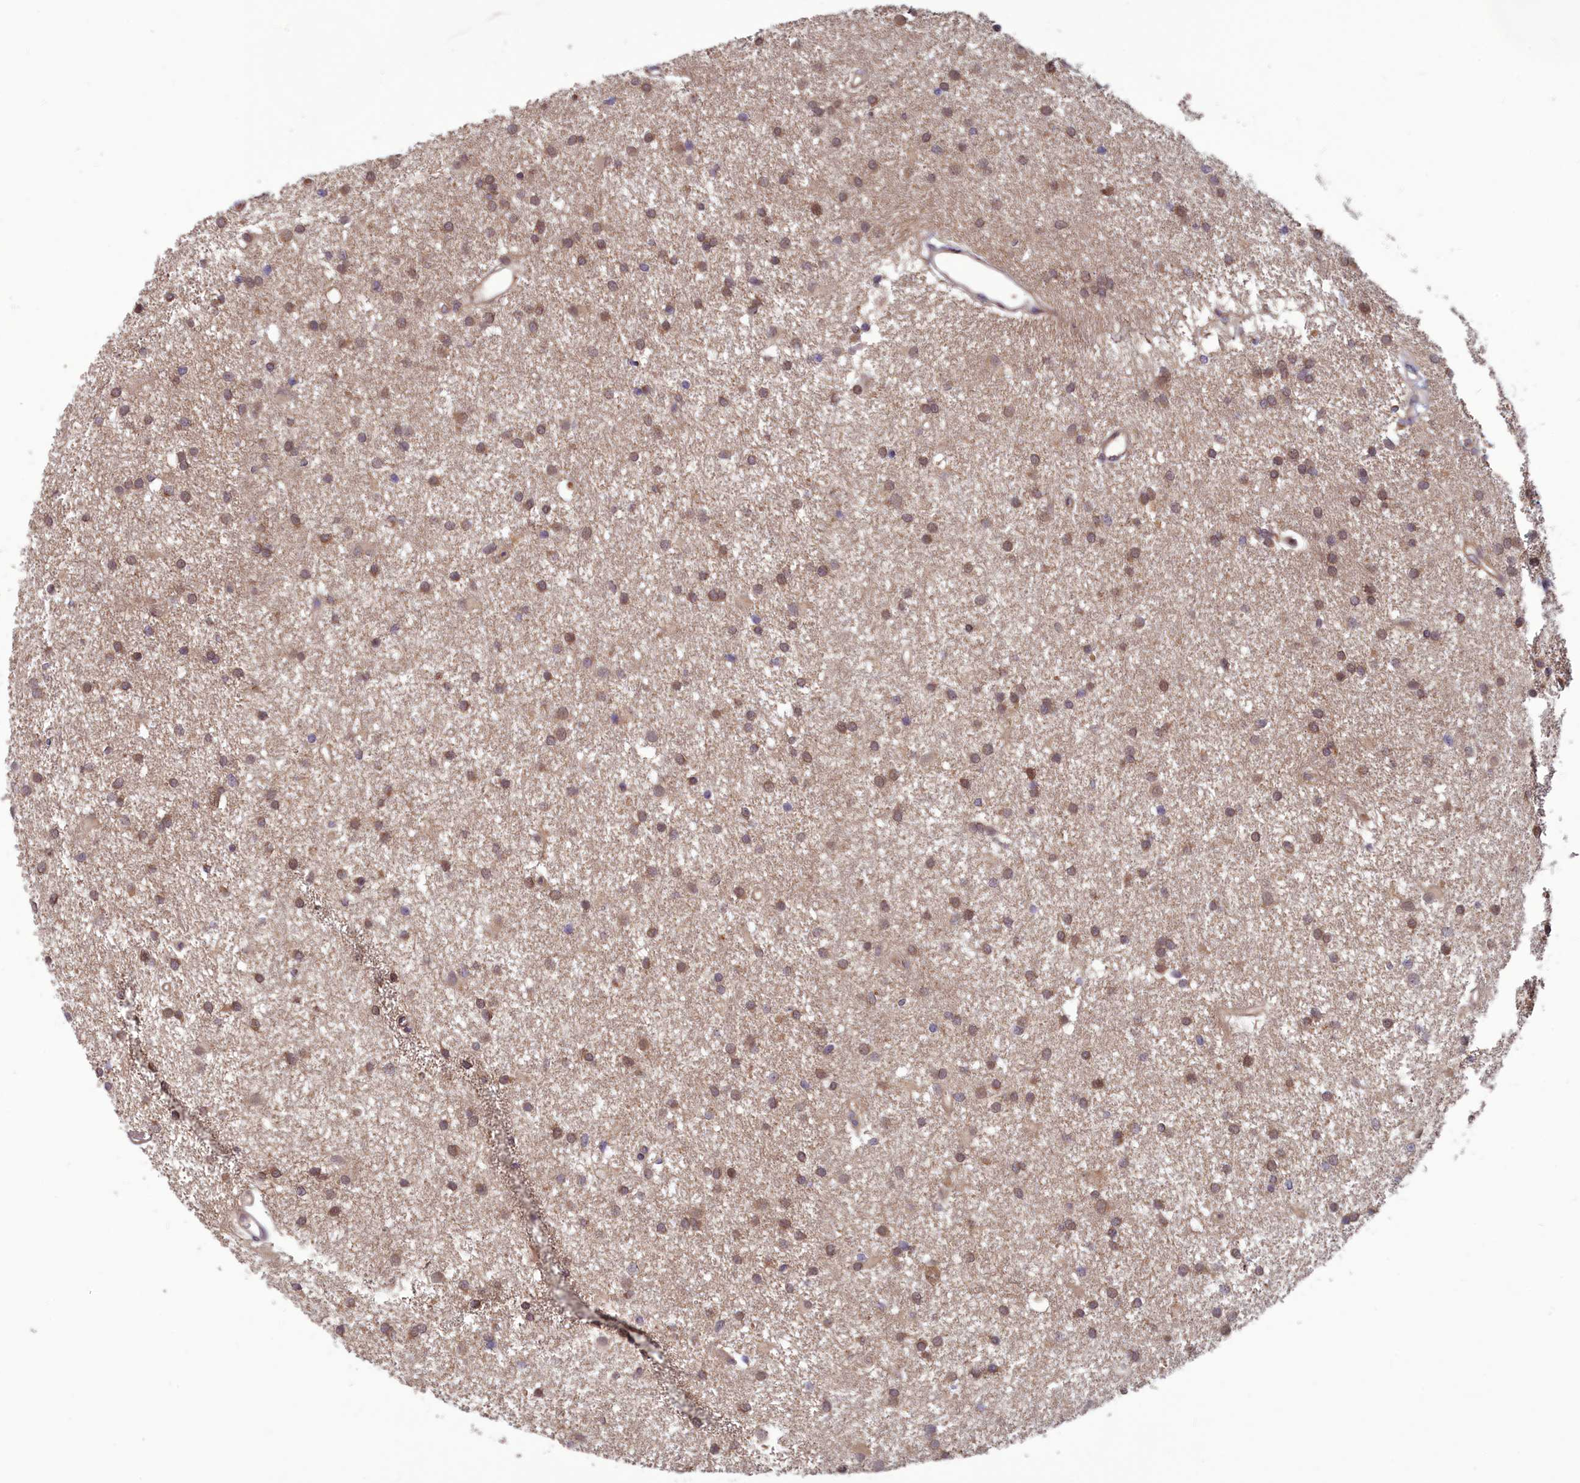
{"staining": {"intensity": "moderate", "quantity": "25%-75%", "location": "cytoplasmic/membranous,nuclear"}, "tissue": "glioma", "cell_type": "Tumor cells", "image_type": "cancer", "snomed": [{"axis": "morphology", "description": "Glioma, malignant, High grade"}, {"axis": "topography", "description": "Brain"}], "caption": "Moderate cytoplasmic/membranous and nuclear protein expression is present in about 25%-75% of tumor cells in malignant glioma (high-grade). The staining is performed using DAB brown chromogen to label protein expression. The nuclei are counter-stained blue using hematoxylin.", "gene": "CCDC15", "patient": {"sex": "male", "age": 77}}